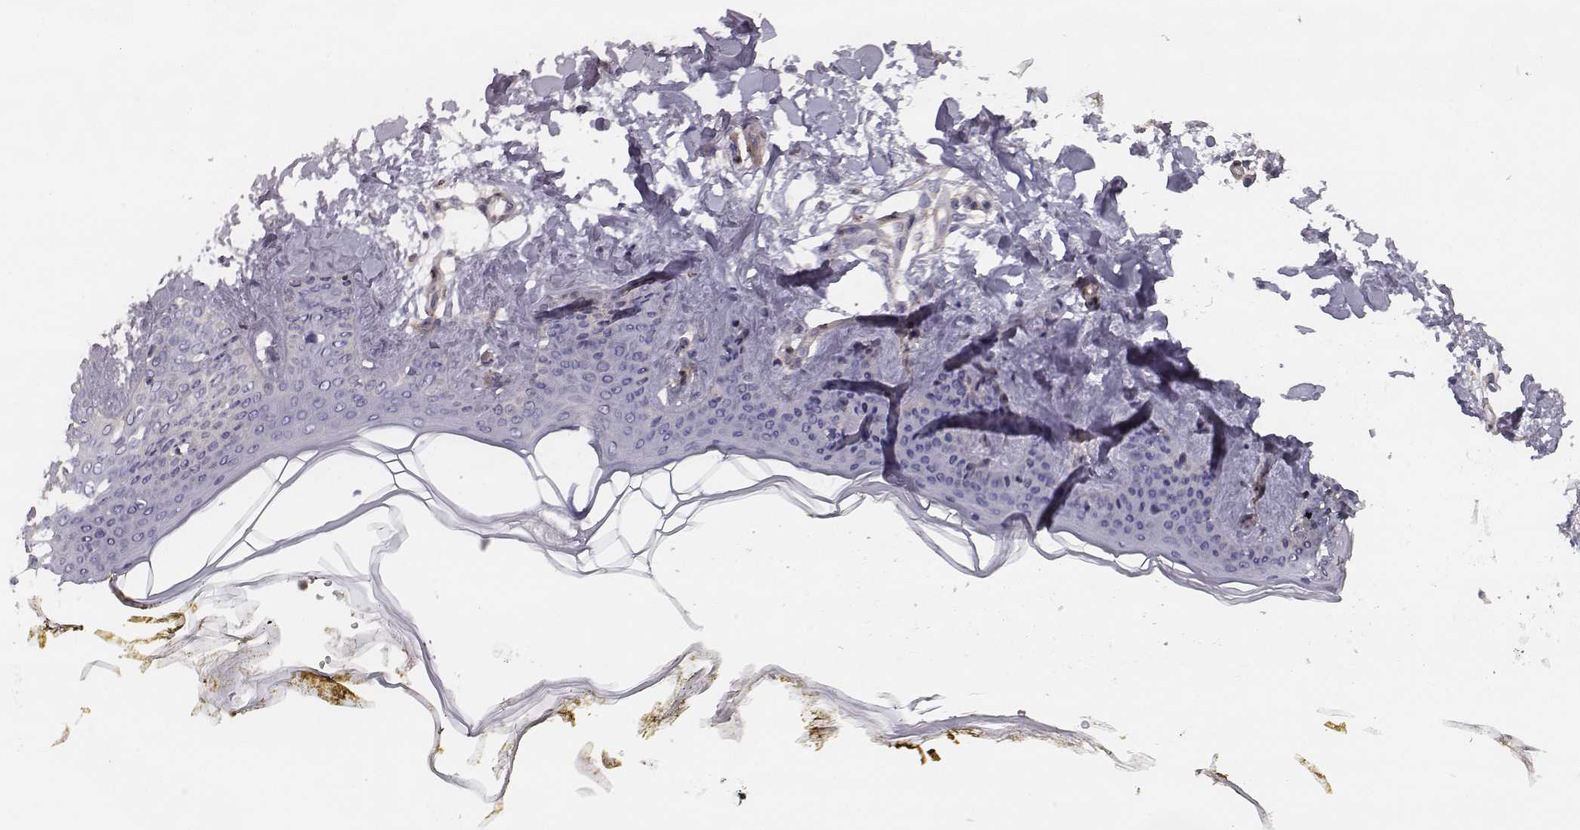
{"staining": {"intensity": "negative", "quantity": "none", "location": "none"}, "tissue": "skin", "cell_type": "Fibroblasts", "image_type": "normal", "snomed": [{"axis": "morphology", "description": "Normal tissue, NOS"}, {"axis": "topography", "description": "Skin"}], "caption": "Protein analysis of benign skin reveals no significant staining in fibroblasts. (DAB immunohistochemistry, high magnification).", "gene": "ISYNA1", "patient": {"sex": "female", "age": 34}}